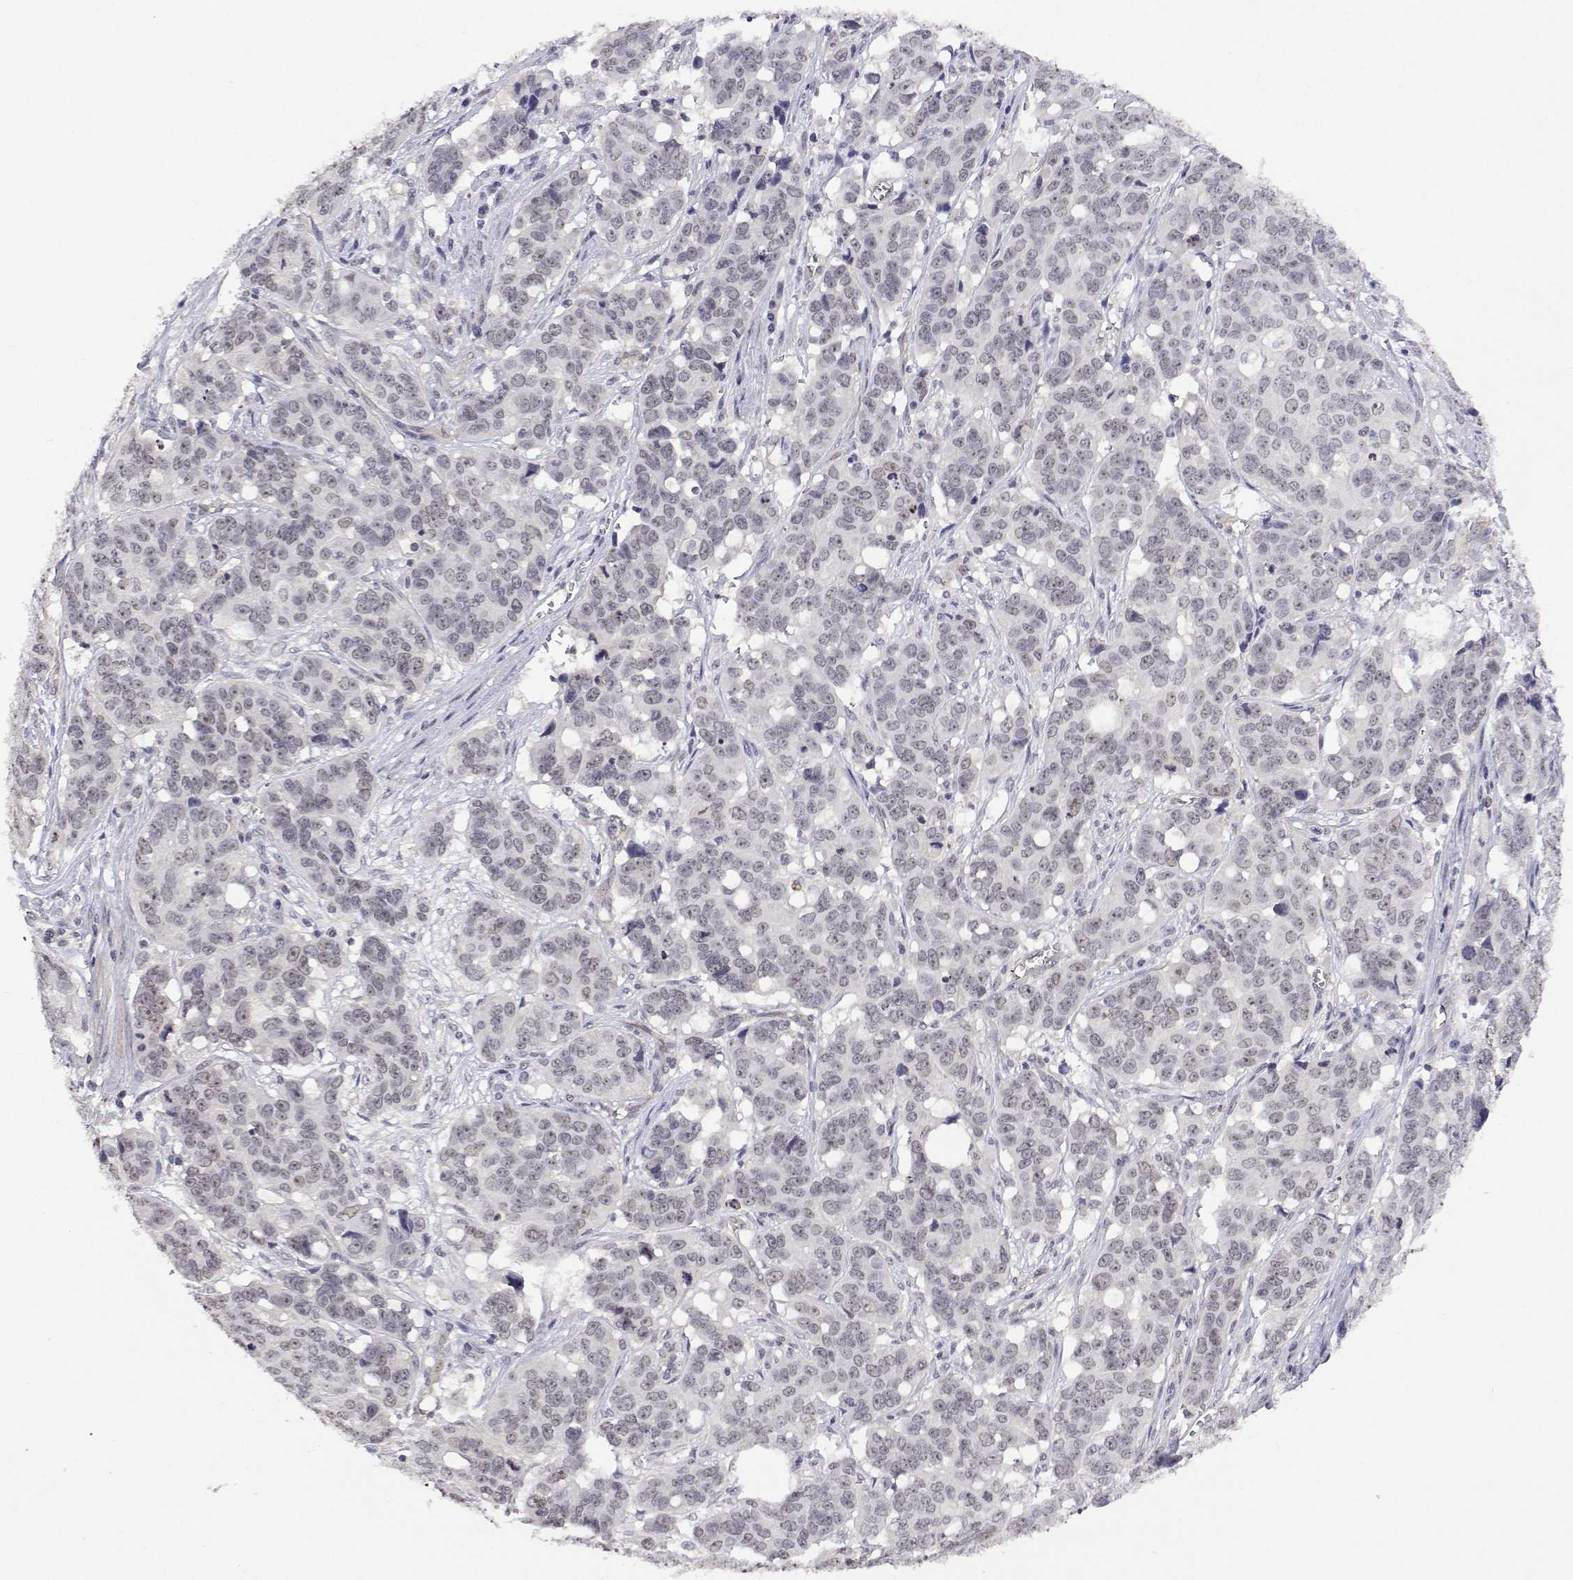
{"staining": {"intensity": "weak", "quantity": "<25%", "location": "nuclear"}, "tissue": "ovarian cancer", "cell_type": "Tumor cells", "image_type": "cancer", "snomed": [{"axis": "morphology", "description": "Carcinoma, endometroid"}, {"axis": "topography", "description": "Ovary"}], "caption": "Immunohistochemistry (IHC) of ovarian cancer displays no staining in tumor cells.", "gene": "NHP2", "patient": {"sex": "female", "age": 78}}